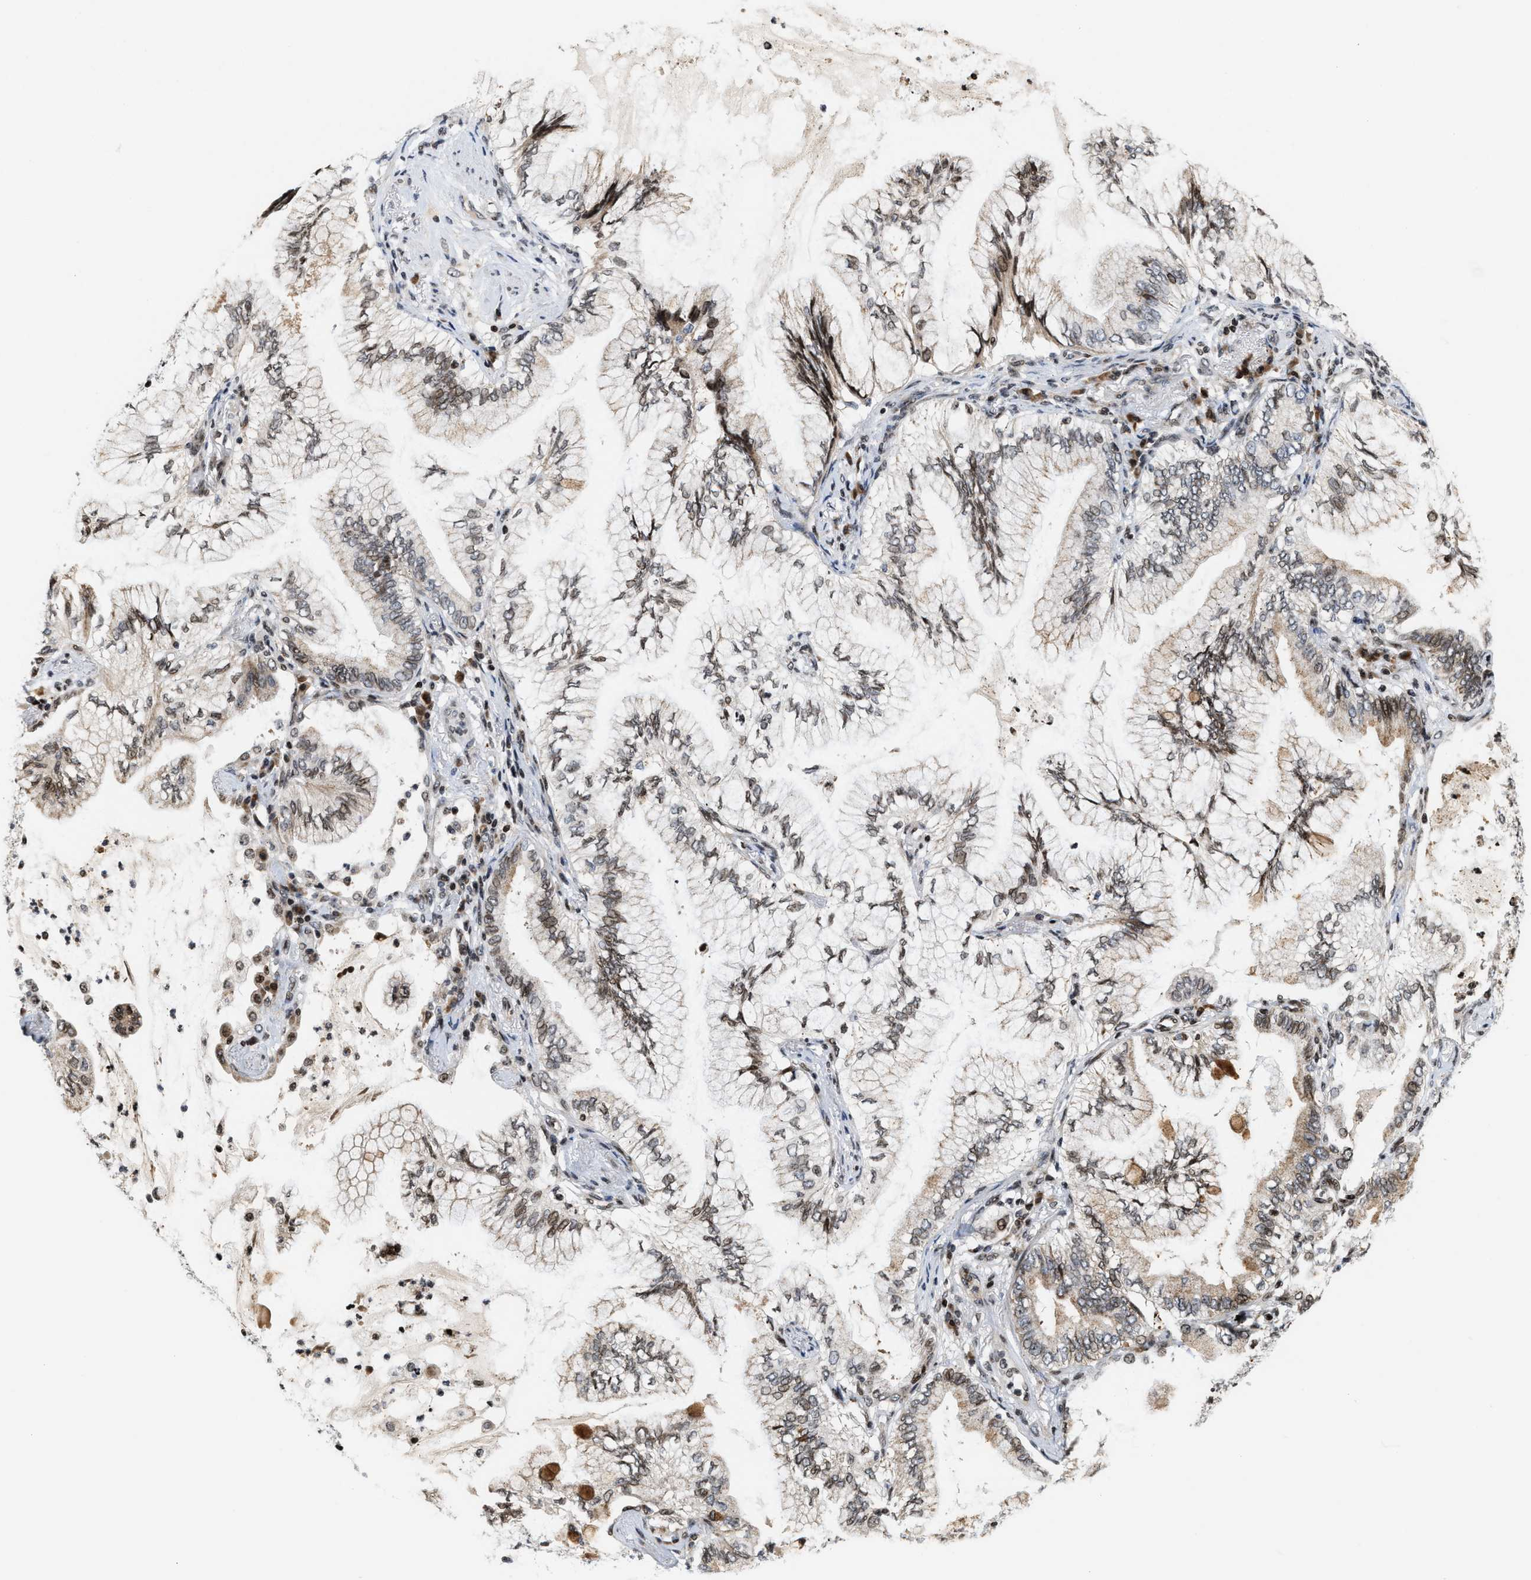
{"staining": {"intensity": "moderate", "quantity": ">75%", "location": "cytoplasmic/membranous,nuclear"}, "tissue": "lung cancer", "cell_type": "Tumor cells", "image_type": "cancer", "snomed": [{"axis": "morphology", "description": "Normal tissue, NOS"}, {"axis": "morphology", "description": "Adenocarcinoma, NOS"}, {"axis": "topography", "description": "Bronchus"}, {"axis": "topography", "description": "Lung"}], "caption": "A medium amount of moderate cytoplasmic/membranous and nuclear expression is seen in approximately >75% of tumor cells in lung cancer (adenocarcinoma) tissue. Nuclei are stained in blue.", "gene": "PDZD2", "patient": {"sex": "female", "age": 70}}